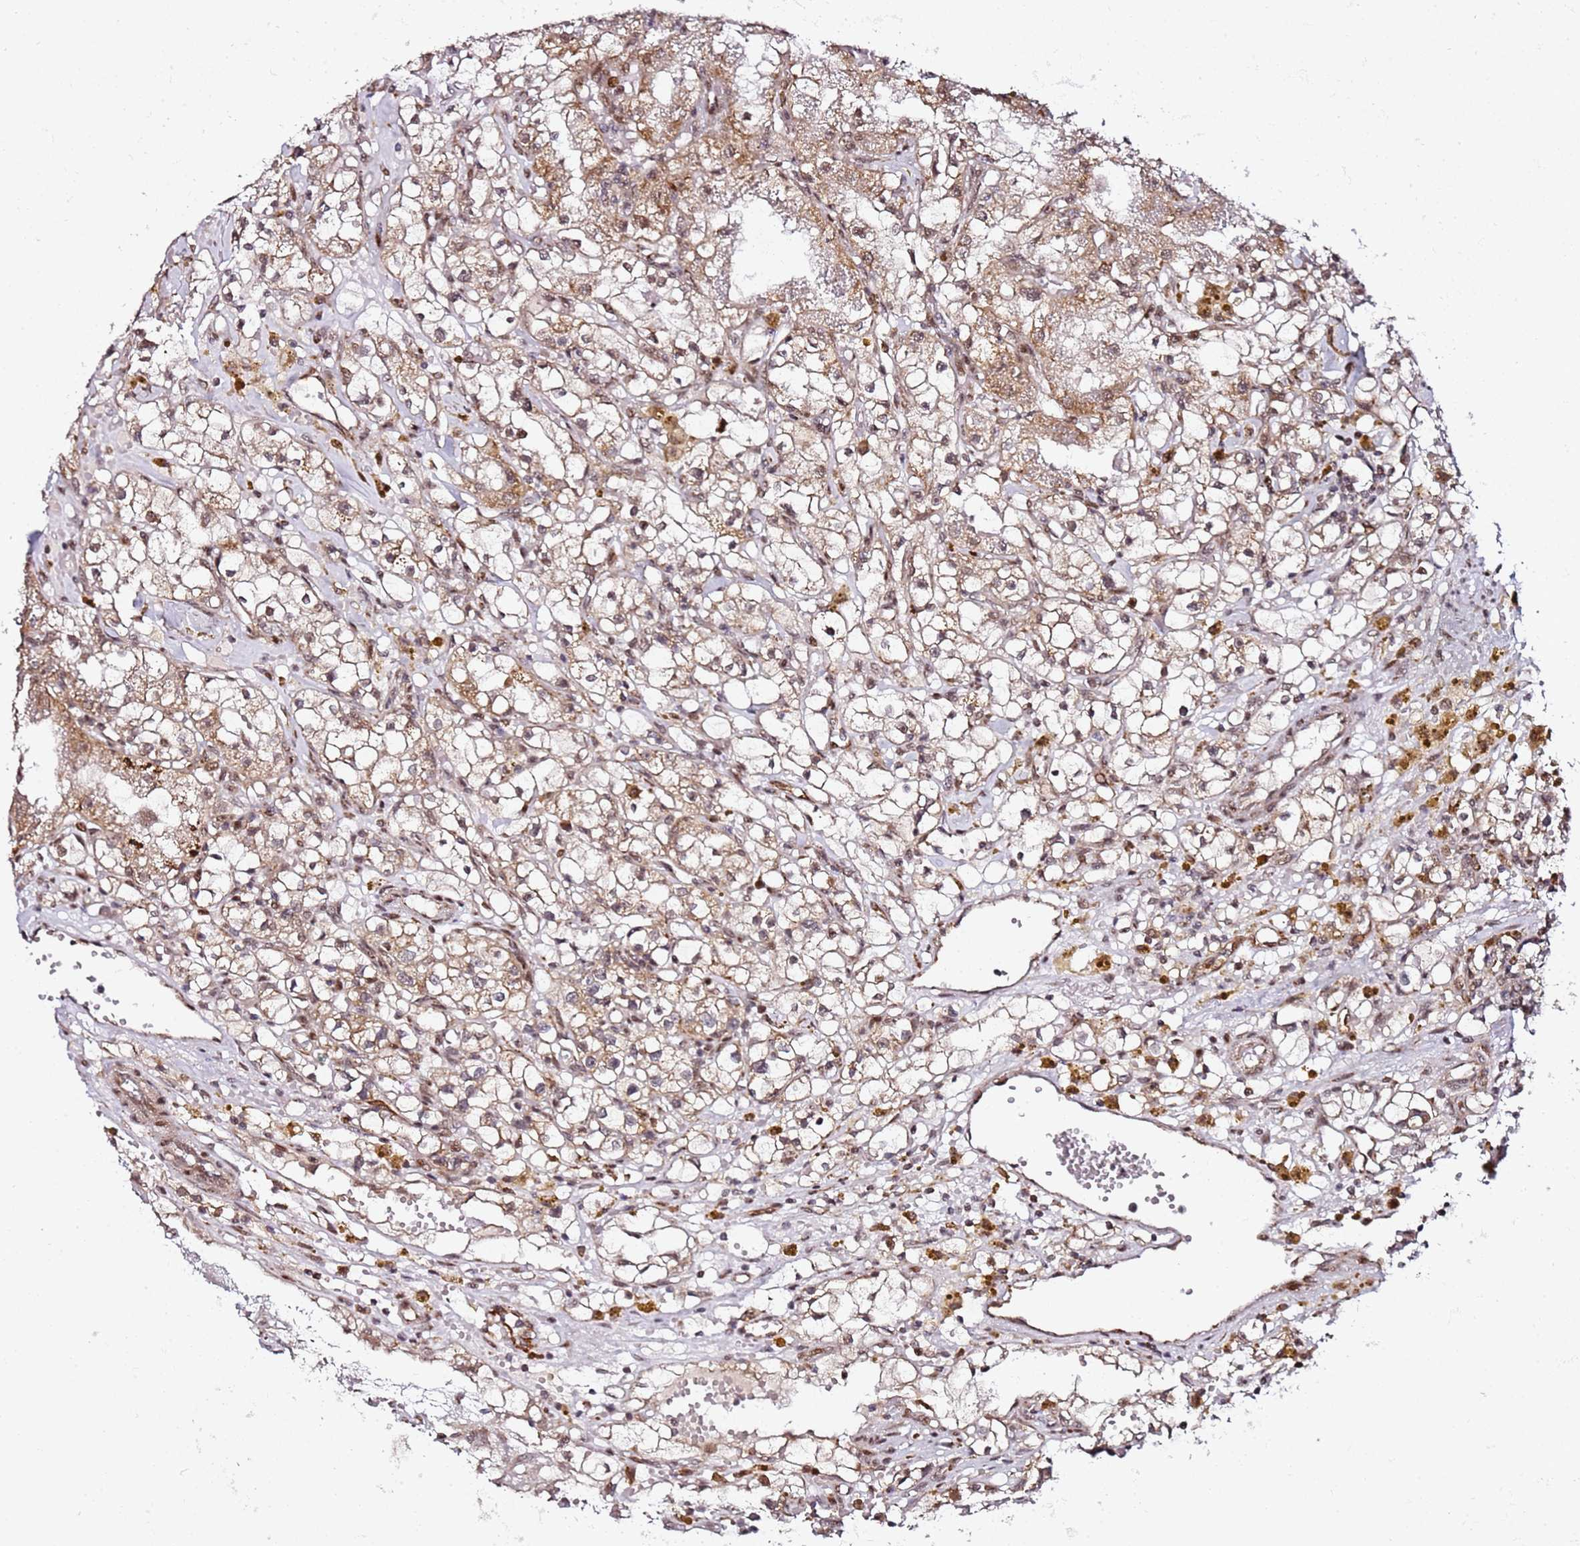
{"staining": {"intensity": "moderate", "quantity": ">75%", "location": "cytoplasmic/membranous,nuclear"}, "tissue": "renal cancer", "cell_type": "Tumor cells", "image_type": "cancer", "snomed": [{"axis": "morphology", "description": "Adenocarcinoma, NOS"}, {"axis": "topography", "description": "Kidney"}], "caption": "Protein staining shows moderate cytoplasmic/membranous and nuclear positivity in about >75% of tumor cells in adenocarcinoma (renal). (DAB (3,3'-diaminobenzidine) = brown stain, brightfield microscopy at high magnification).", "gene": "TP53AIP1", "patient": {"sex": "male", "age": 56}}